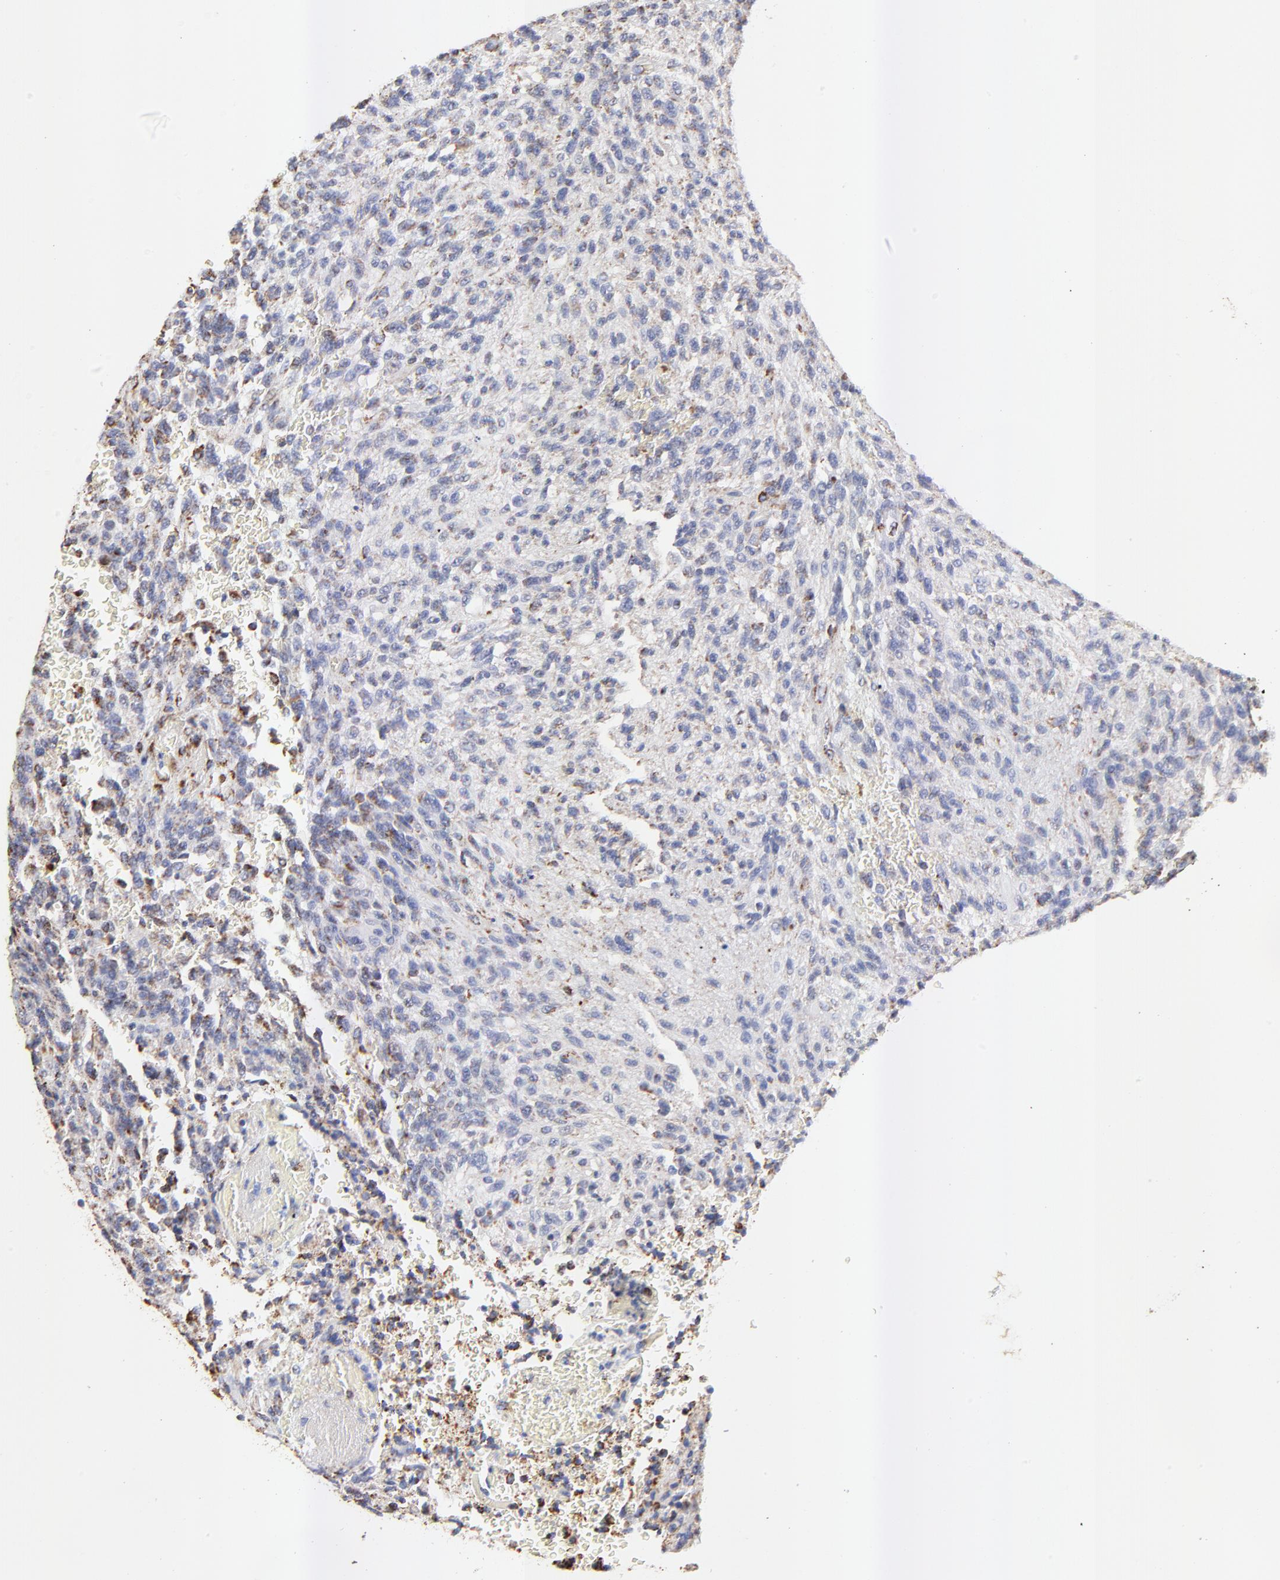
{"staining": {"intensity": "moderate", "quantity": "25%-75%", "location": "cytoplasmic/membranous"}, "tissue": "glioma", "cell_type": "Tumor cells", "image_type": "cancer", "snomed": [{"axis": "morphology", "description": "Normal tissue, NOS"}, {"axis": "morphology", "description": "Glioma, malignant, High grade"}, {"axis": "topography", "description": "Cerebral cortex"}], "caption": "The immunohistochemical stain shows moderate cytoplasmic/membranous staining in tumor cells of high-grade glioma (malignant) tissue. (Stains: DAB in brown, nuclei in blue, Microscopy: brightfield microscopy at high magnification).", "gene": "COX4I1", "patient": {"sex": "male", "age": 56}}